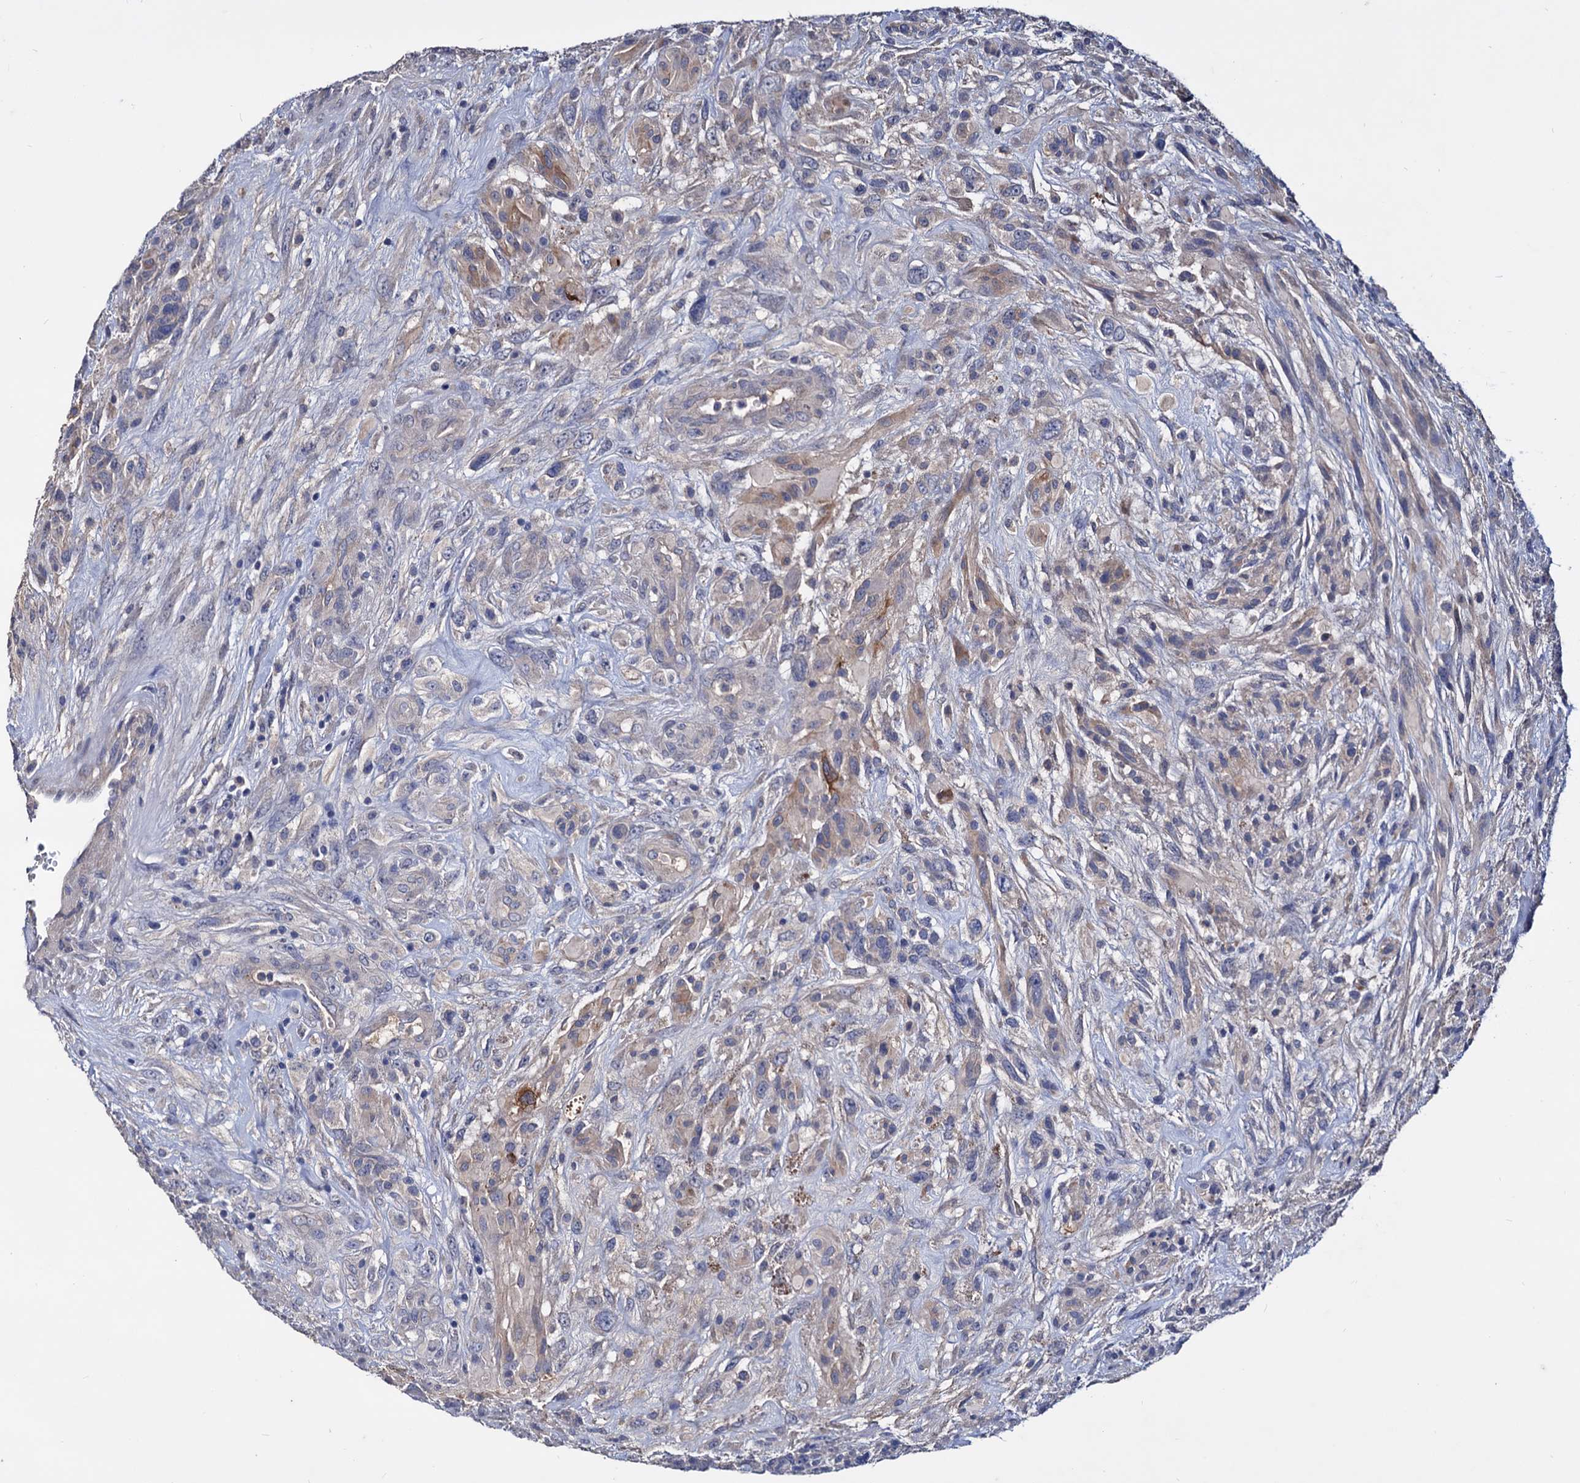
{"staining": {"intensity": "moderate", "quantity": "<25%", "location": "cytoplasmic/membranous"}, "tissue": "glioma", "cell_type": "Tumor cells", "image_type": "cancer", "snomed": [{"axis": "morphology", "description": "Glioma, malignant, High grade"}, {"axis": "topography", "description": "Brain"}], "caption": "Glioma stained with a brown dye shows moderate cytoplasmic/membranous positive positivity in approximately <25% of tumor cells.", "gene": "NPAS4", "patient": {"sex": "male", "age": 61}}